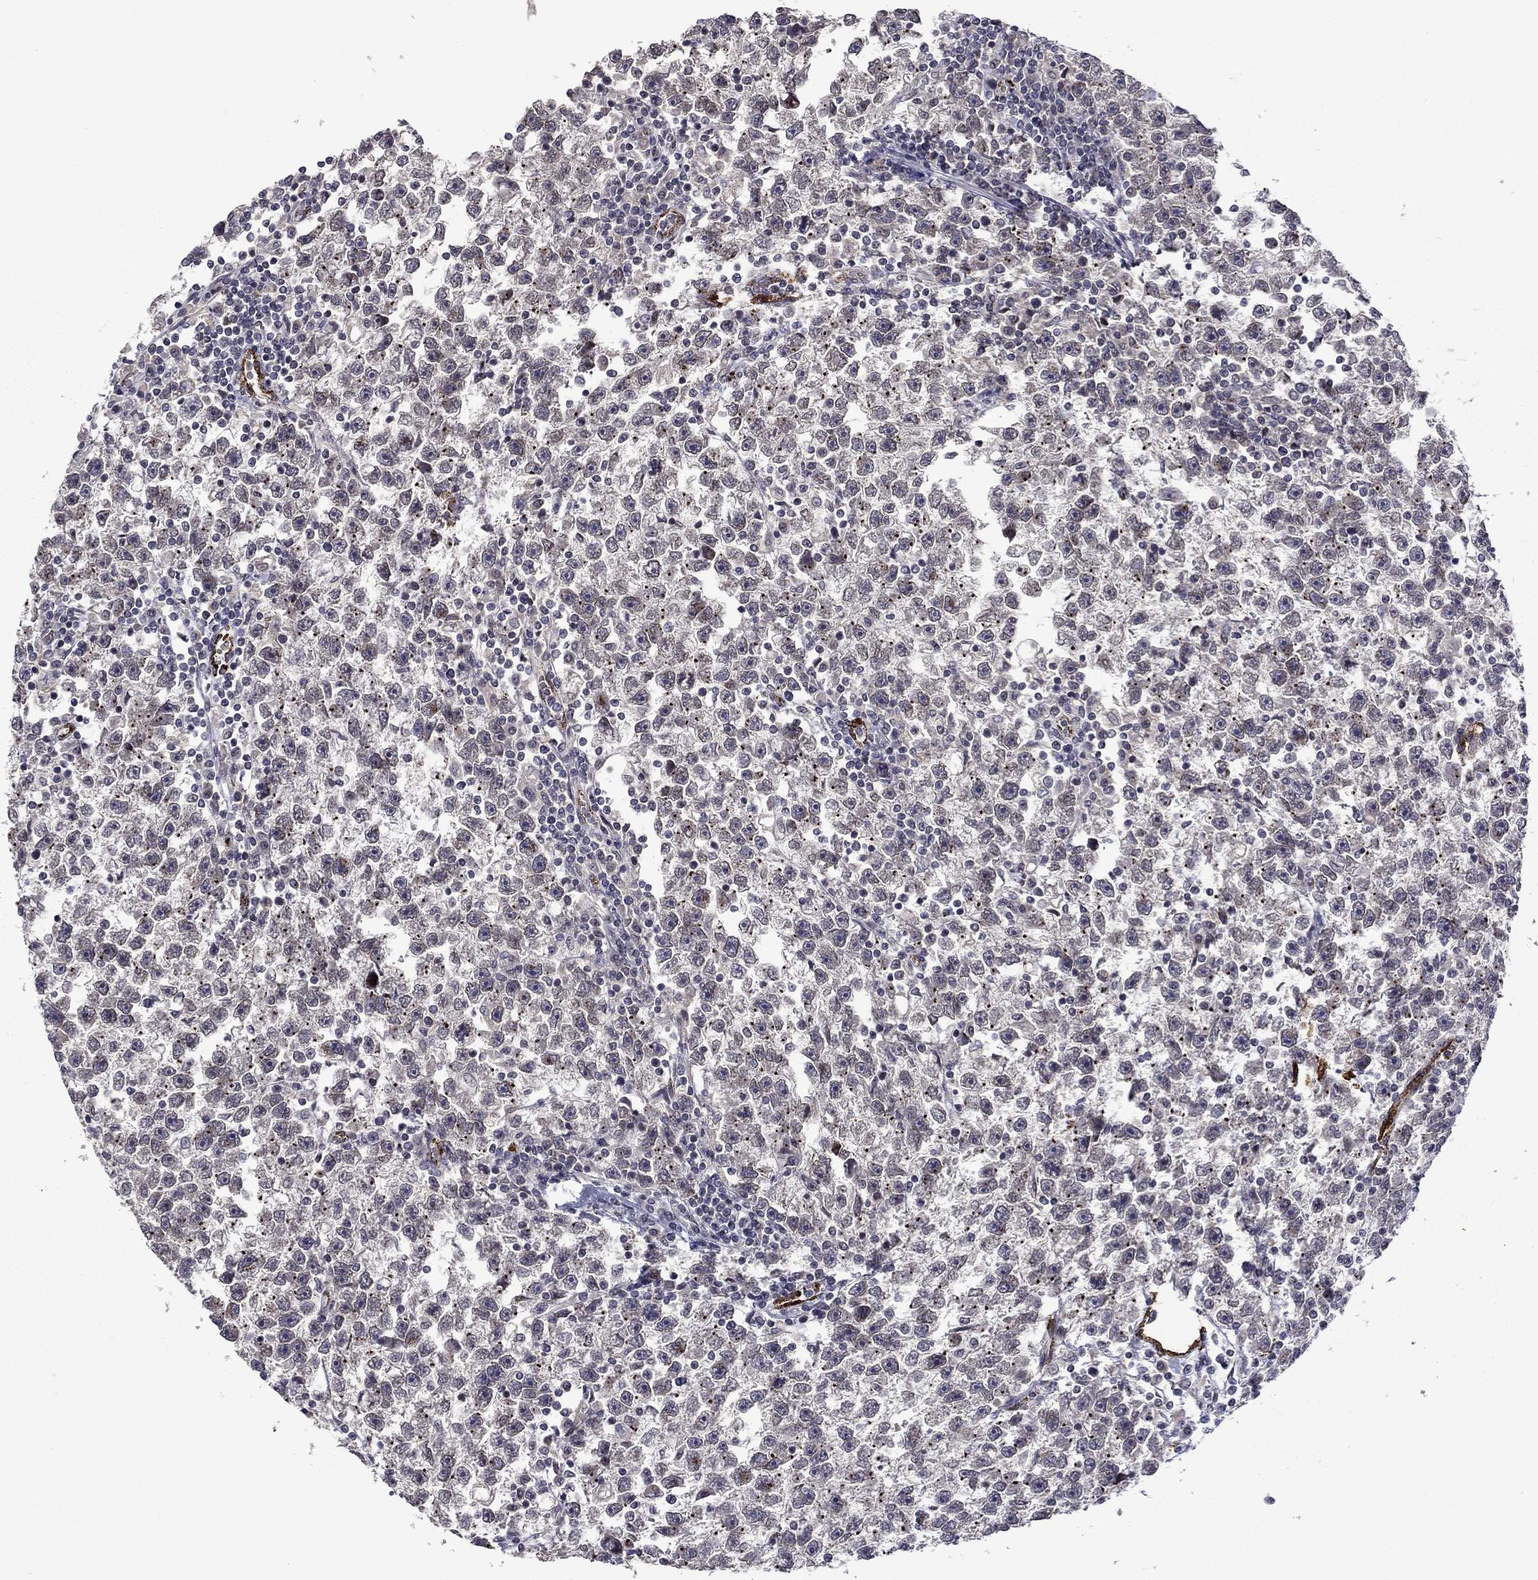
{"staining": {"intensity": "negative", "quantity": "none", "location": "none"}, "tissue": "testis cancer", "cell_type": "Tumor cells", "image_type": "cancer", "snomed": [{"axis": "morphology", "description": "Seminoma, NOS"}, {"axis": "topography", "description": "Testis"}], "caption": "Testis seminoma stained for a protein using immunohistochemistry shows no staining tumor cells.", "gene": "SLITRK1", "patient": {"sex": "male", "age": 47}}